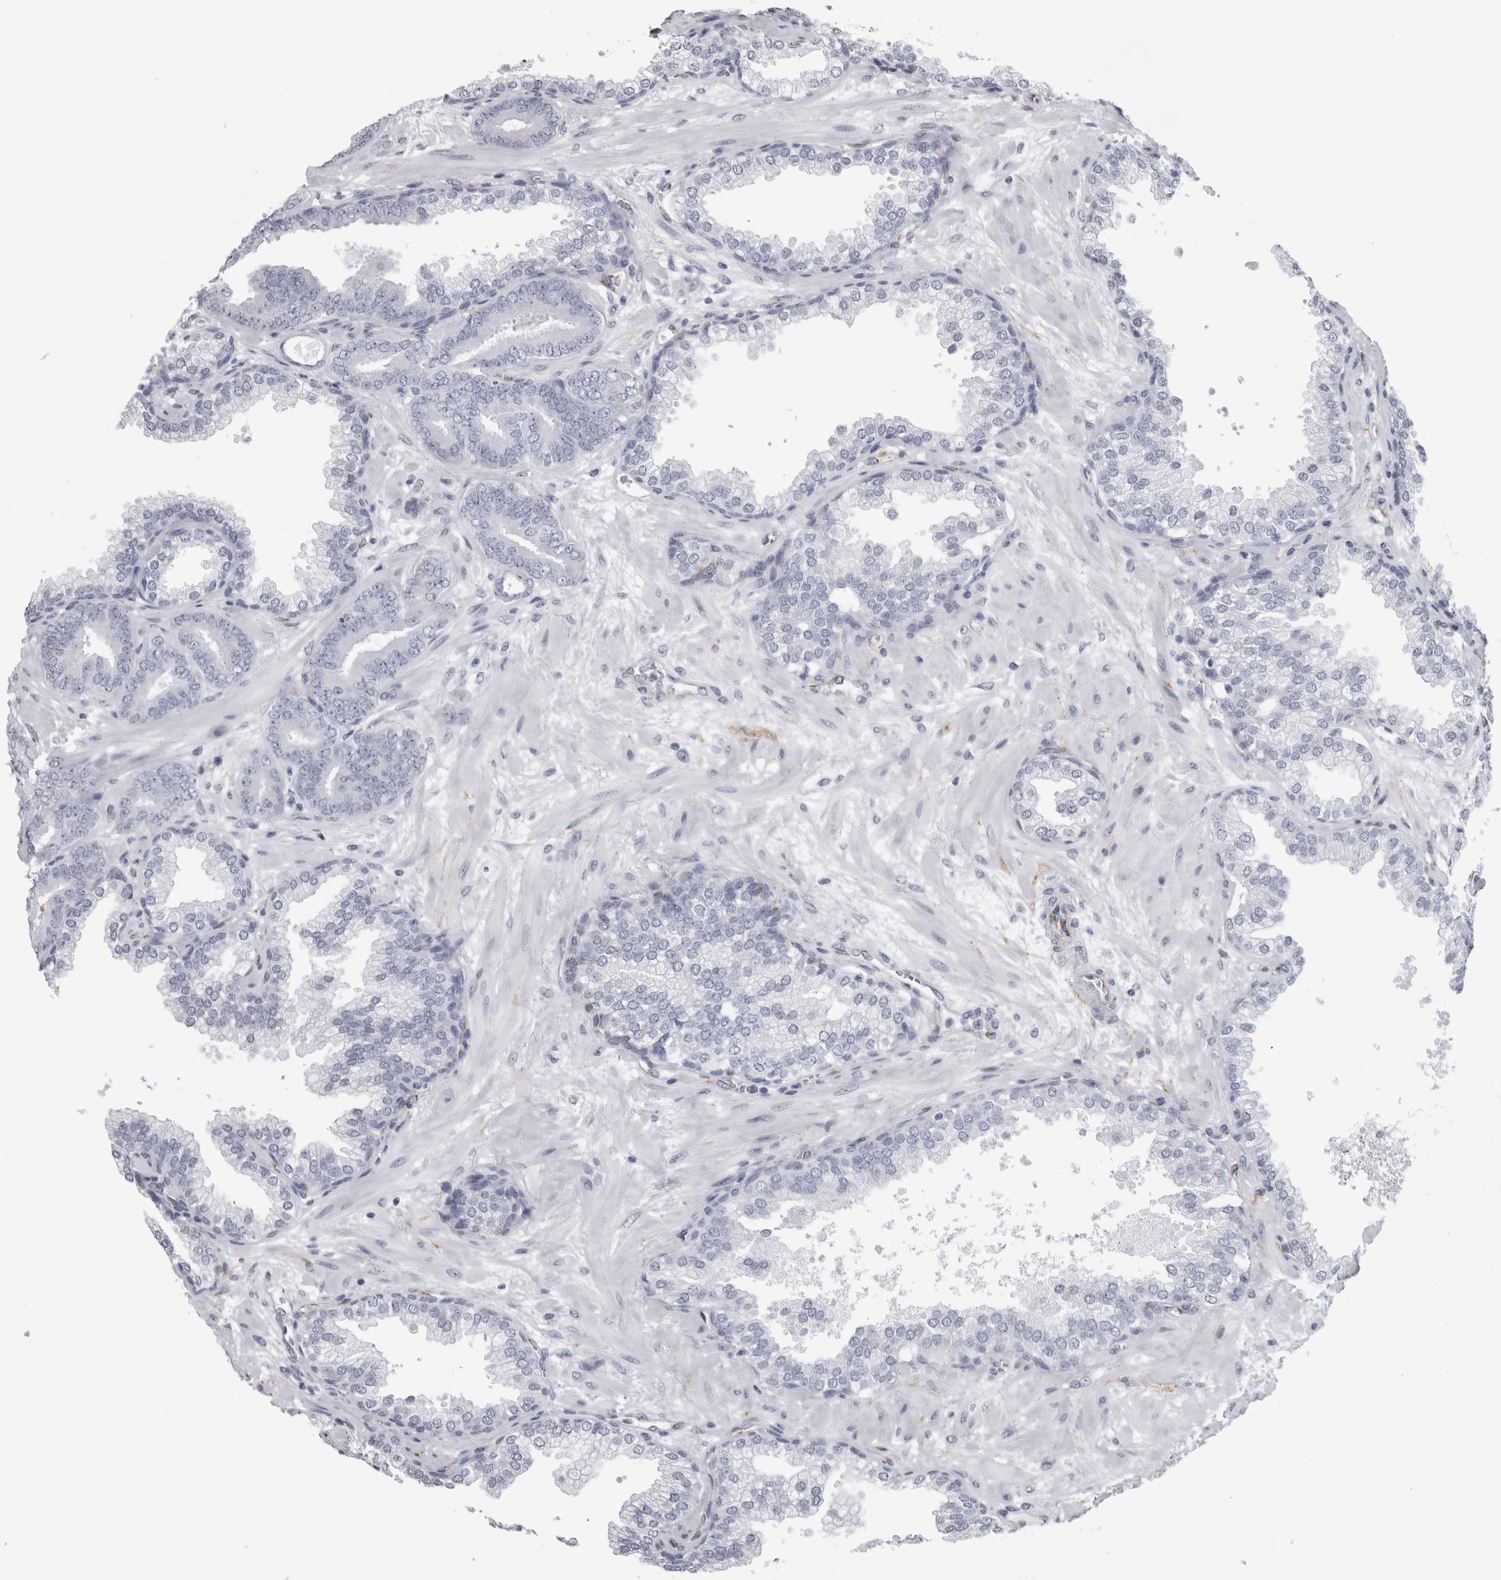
{"staining": {"intensity": "negative", "quantity": "none", "location": "none"}, "tissue": "prostate cancer", "cell_type": "Tumor cells", "image_type": "cancer", "snomed": [{"axis": "morphology", "description": "Adenocarcinoma, Low grade"}, {"axis": "topography", "description": "Prostate"}], "caption": "Immunohistochemical staining of low-grade adenocarcinoma (prostate) exhibits no significant expression in tumor cells.", "gene": "ACOT7", "patient": {"sex": "male", "age": 62}}